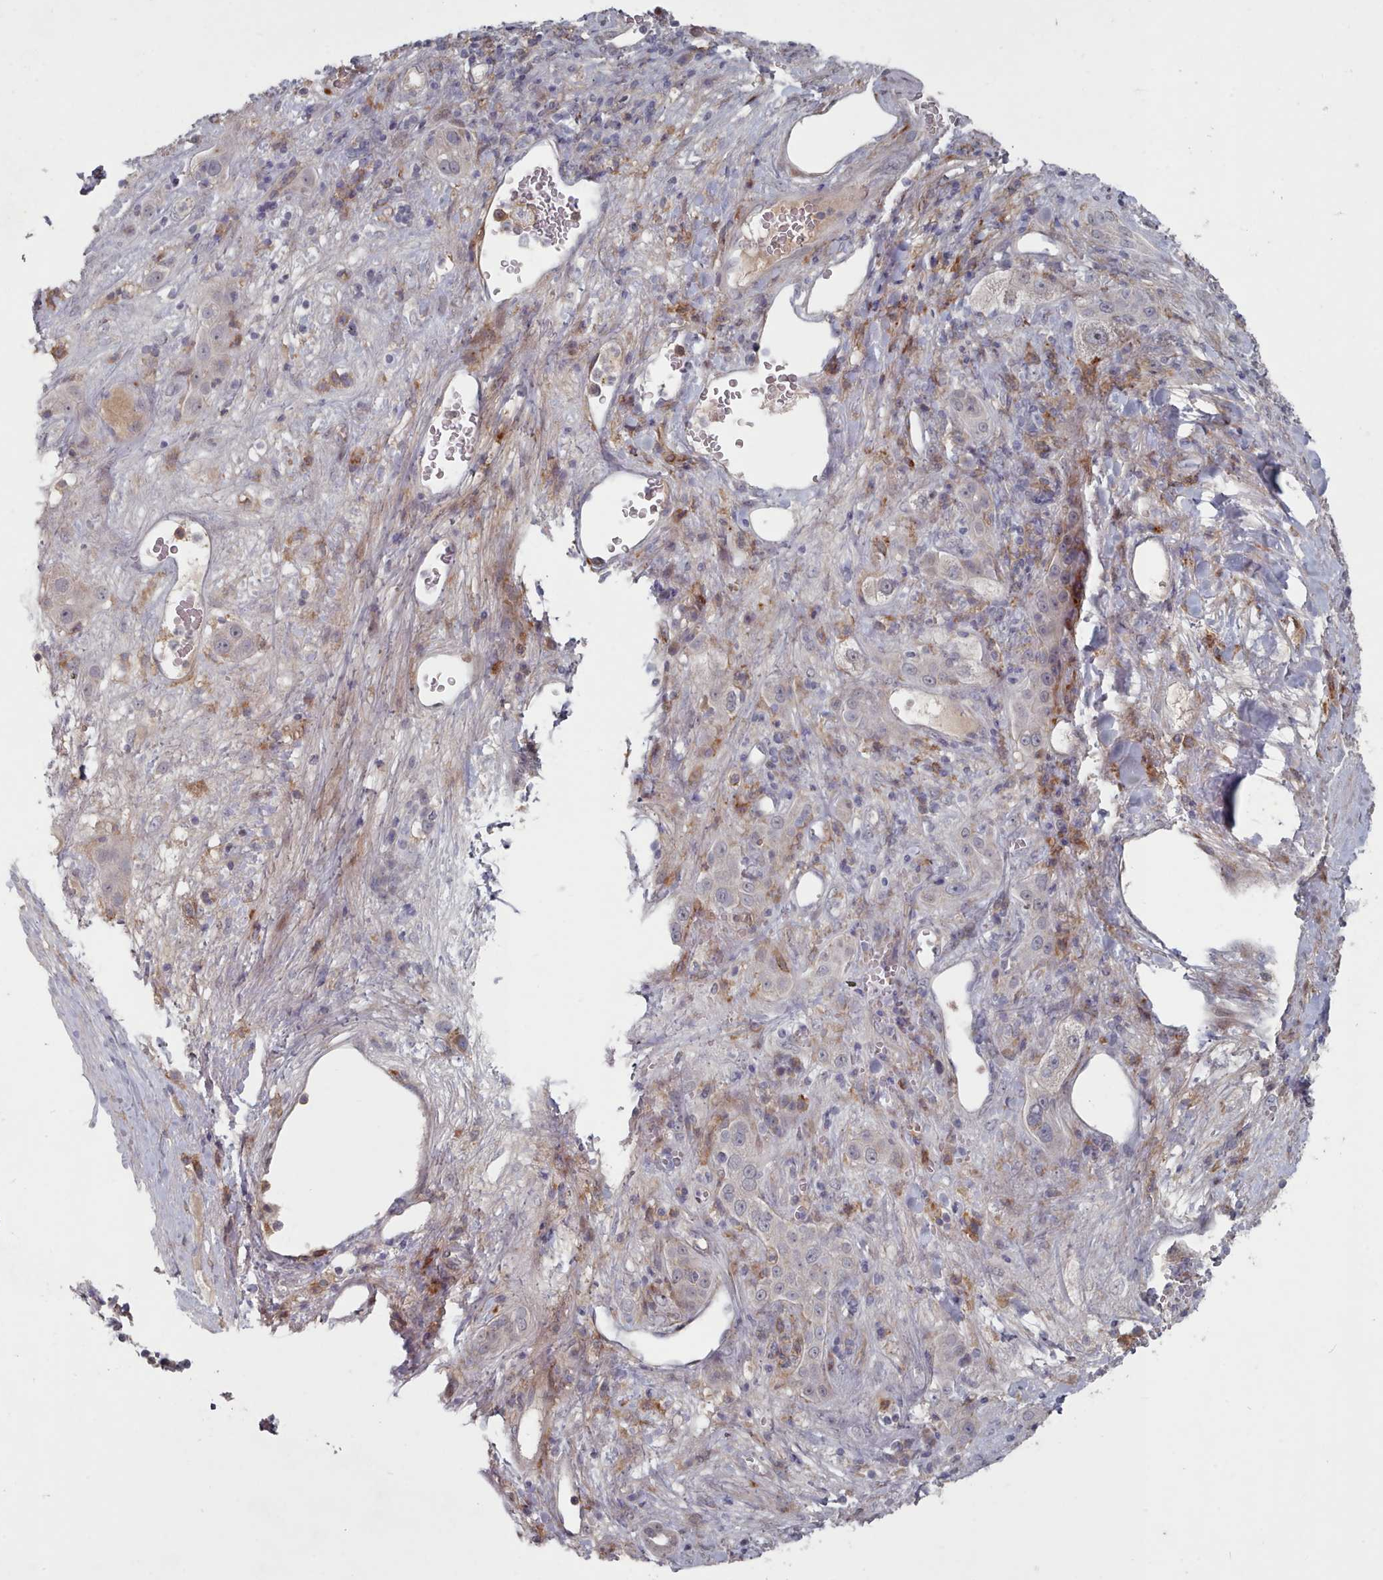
{"staining": {"intensity": "negative", "quantity": "none", "location": "none"}, "tissue": "liver cancer", "cell_type": "Tumor cells", "image_type": "cancer", "snomed": [{"axis": "morphology", "description": "Carcinoma, Hepatocellular, NOS"}, {"axis": "topography", "description": "Liver"}], "caption": "An IHC image of liver cancer (hepatocellular carcinoma) is shown. There is no staining in tumor cells of liver cancer (hepatocellular carcinoma).", "gene": "COL8A2", "patient": {"sex": "female", "age": 73}}